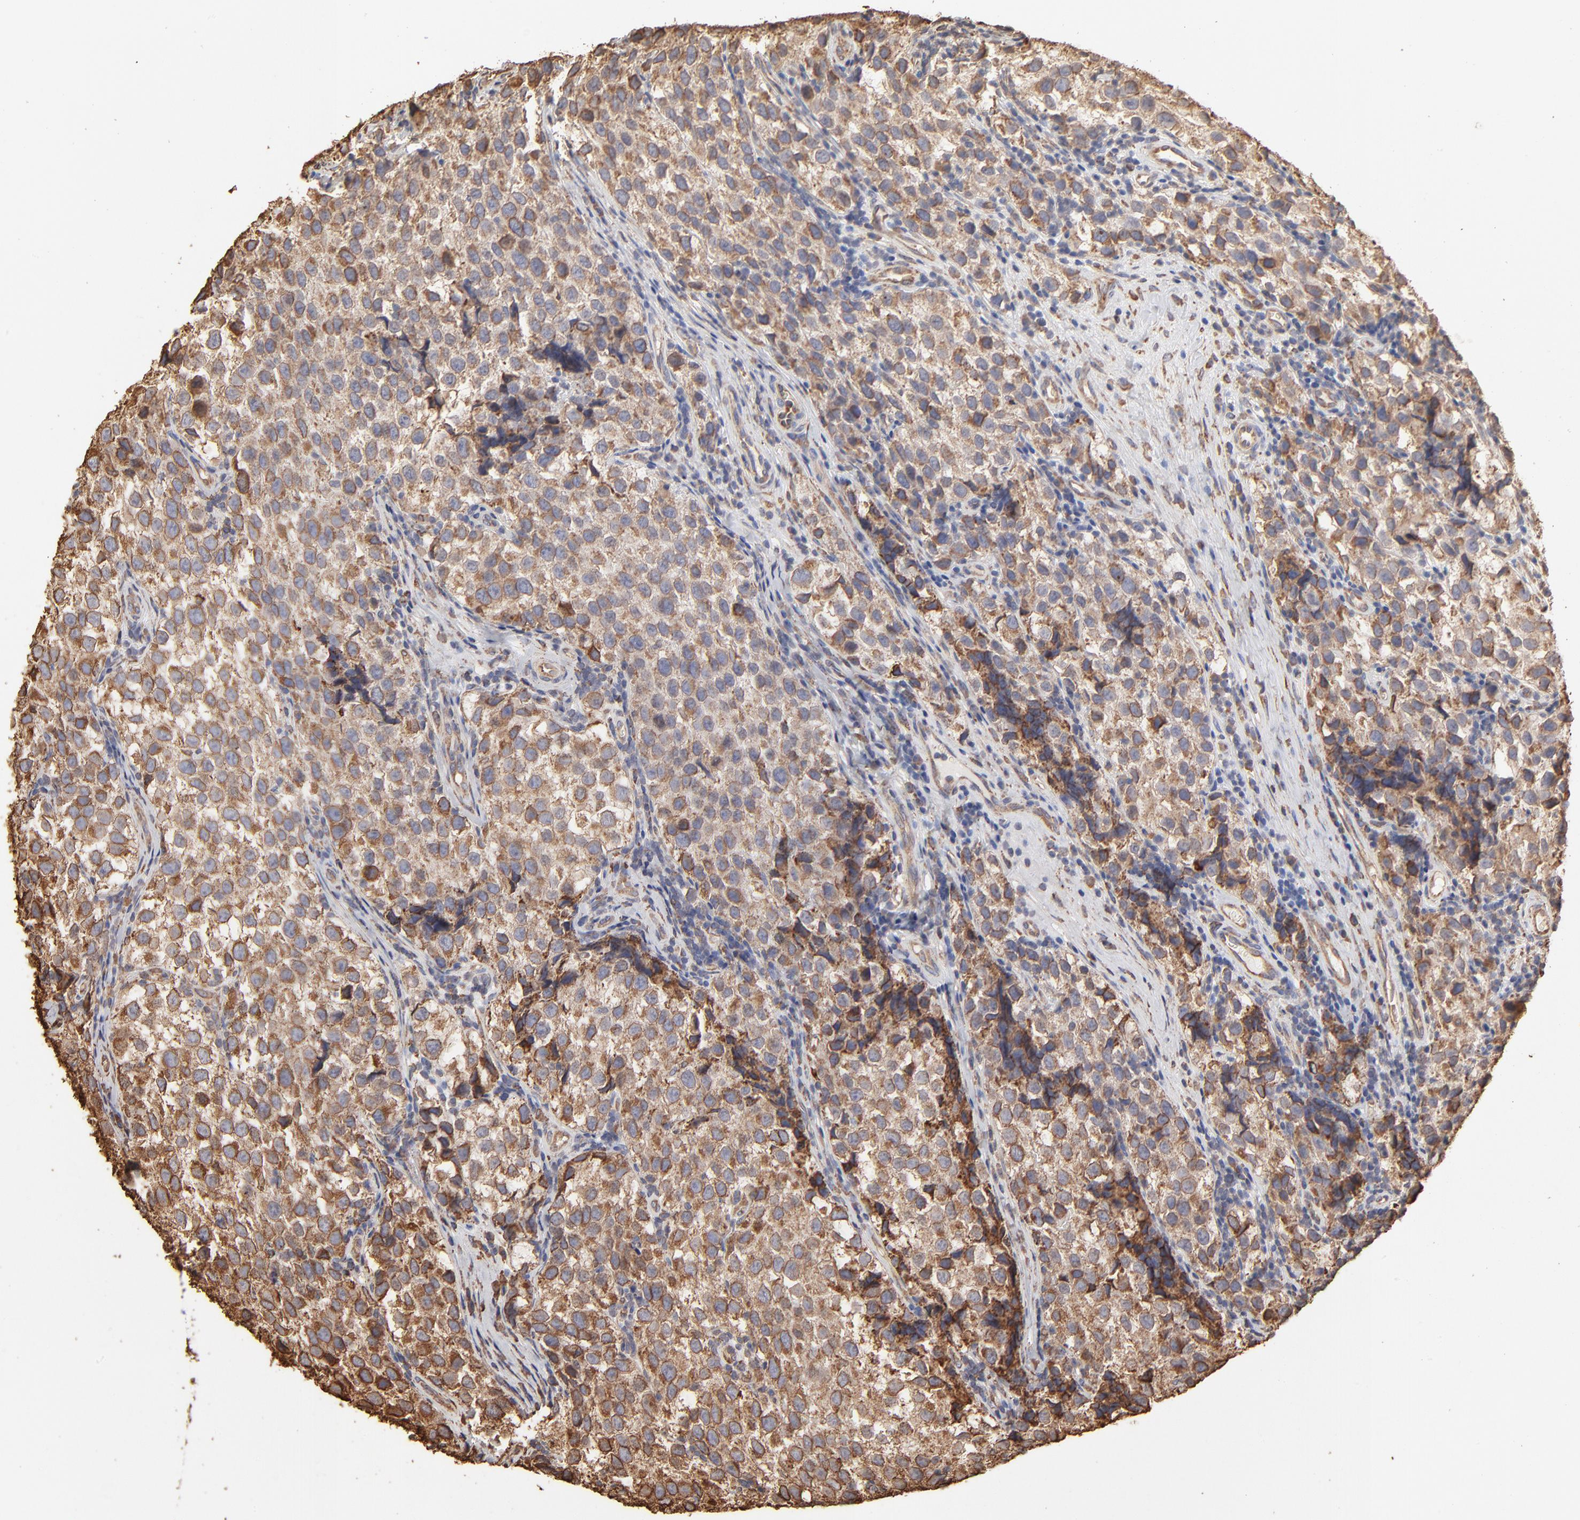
{"staining": {"intensity": "moderate", "quantity": ">75%", "location": "cytoplasmic/membranous"}, "tissue": "testis cancer", "cell_type": "Tumor cells", "image_type": "cancer", "snomed": [{"axis": "morphology", "description": "Seminoma, NOS"}, {"axis": "topography", "description": "Testis"}], "caption": "Testis cancer stained for a protein exhibits moderate cytoplasmic/membranous positivity in tumor cells.", "gene": "PDIA3", "patient": {"sex": "male", "age": 39}}